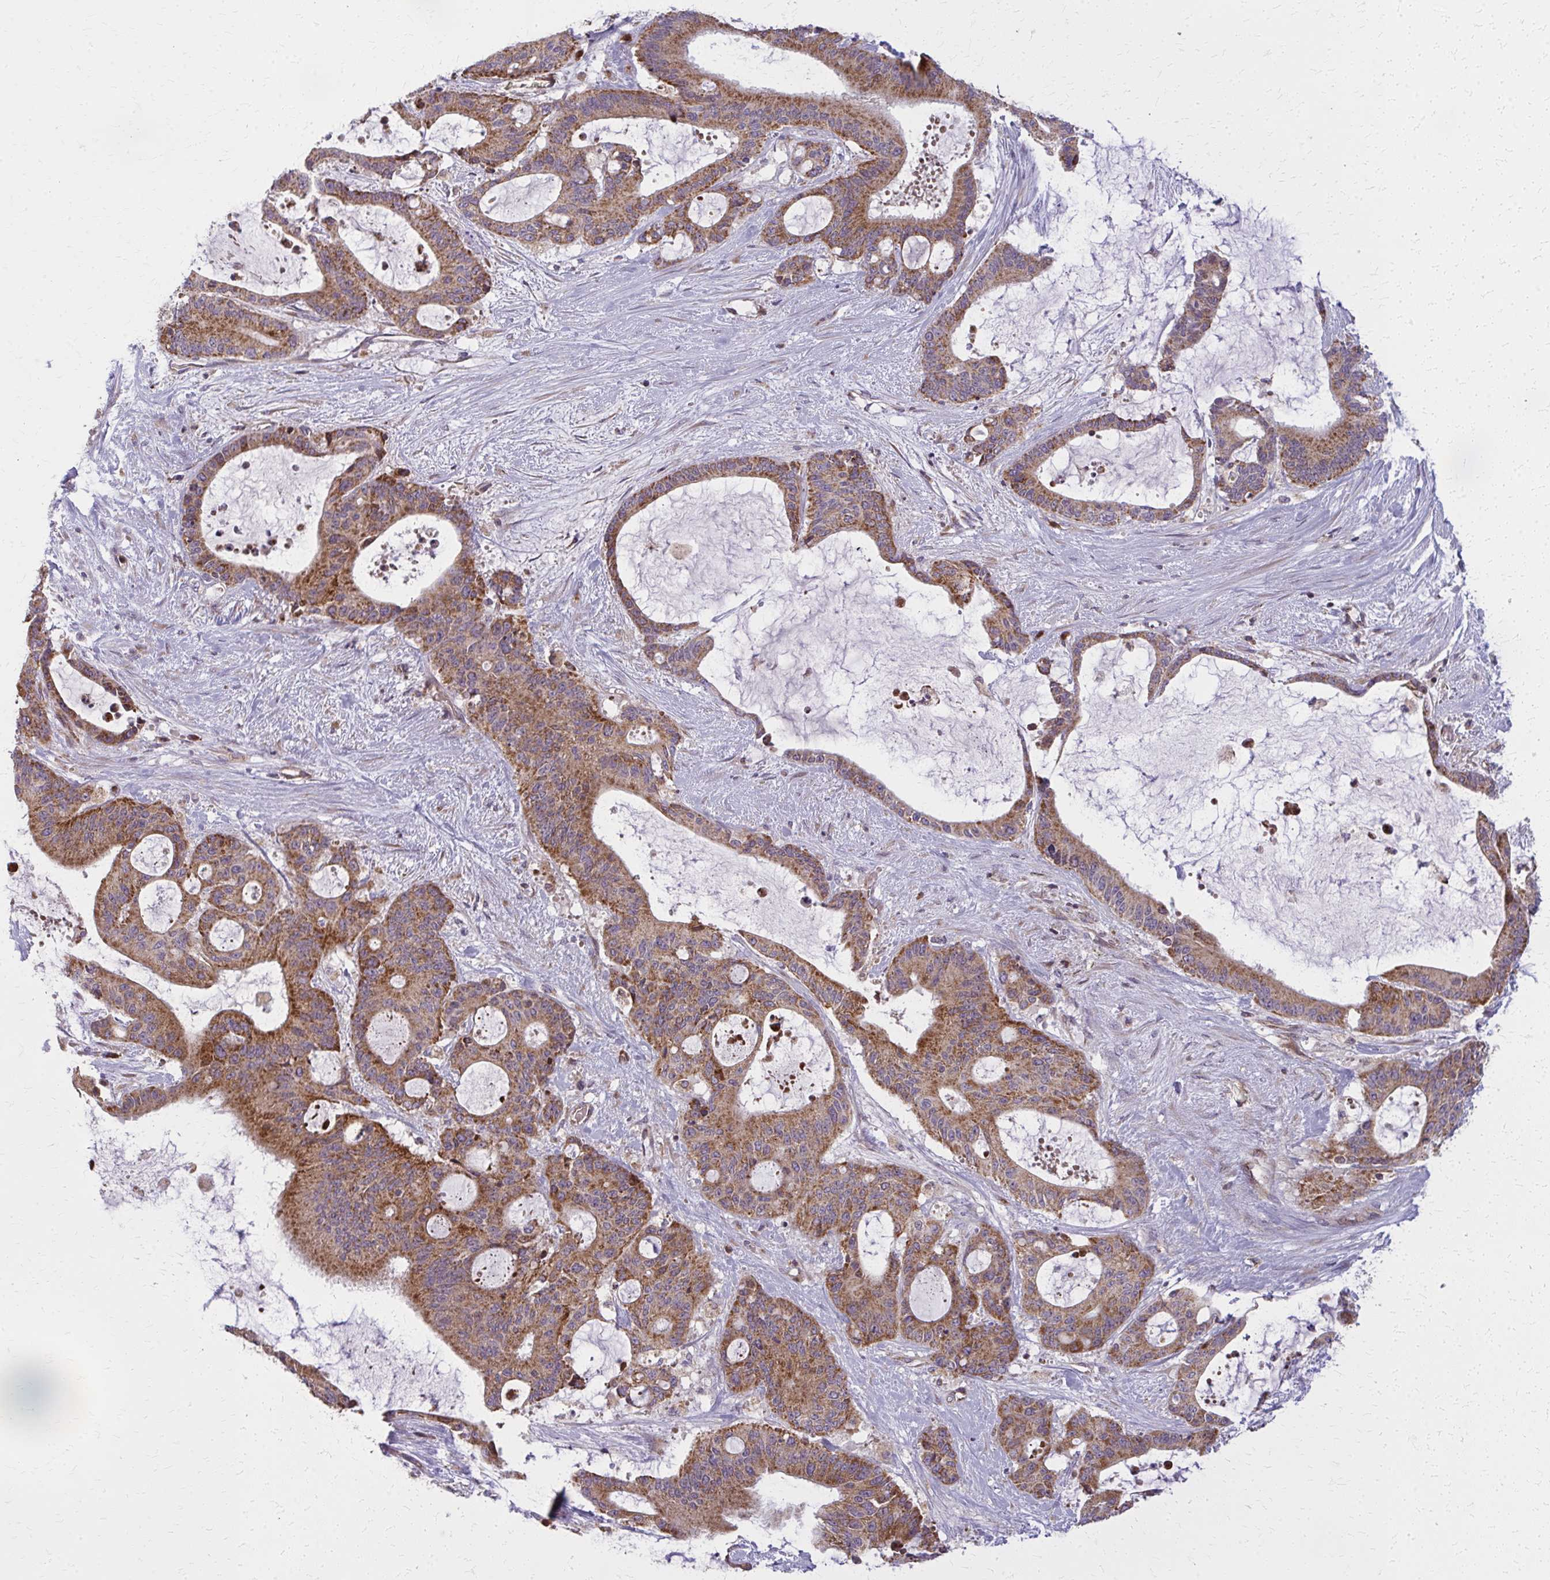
{"staining": {"intensity": "moderate", "quantity": ">75%", "location": "cytoplasmic/membranous"}, "tissue": "liver cancer", "cell_type": "Tumor cells", "image_type": "cancer", "snomed": [{"axis": "morphology", "description": "Normal tissue, NOS"}, {"axis": "morphology", "description": "Cholangiocarcinoma"}, {"axis": "topography", "description": "Liver"}, {"axis": "topography", "description": "Peripheral nerve tissue"}], "caption": "Immunohistochemical staining of liver cancer (cholangiocarcinoma) demonstrates medium levels of moderate cytoplasmic/membranous staining in about >75% of tumor cells.", "gene": "MCCC1", "patient": {"sex": "female", "age": 73}}